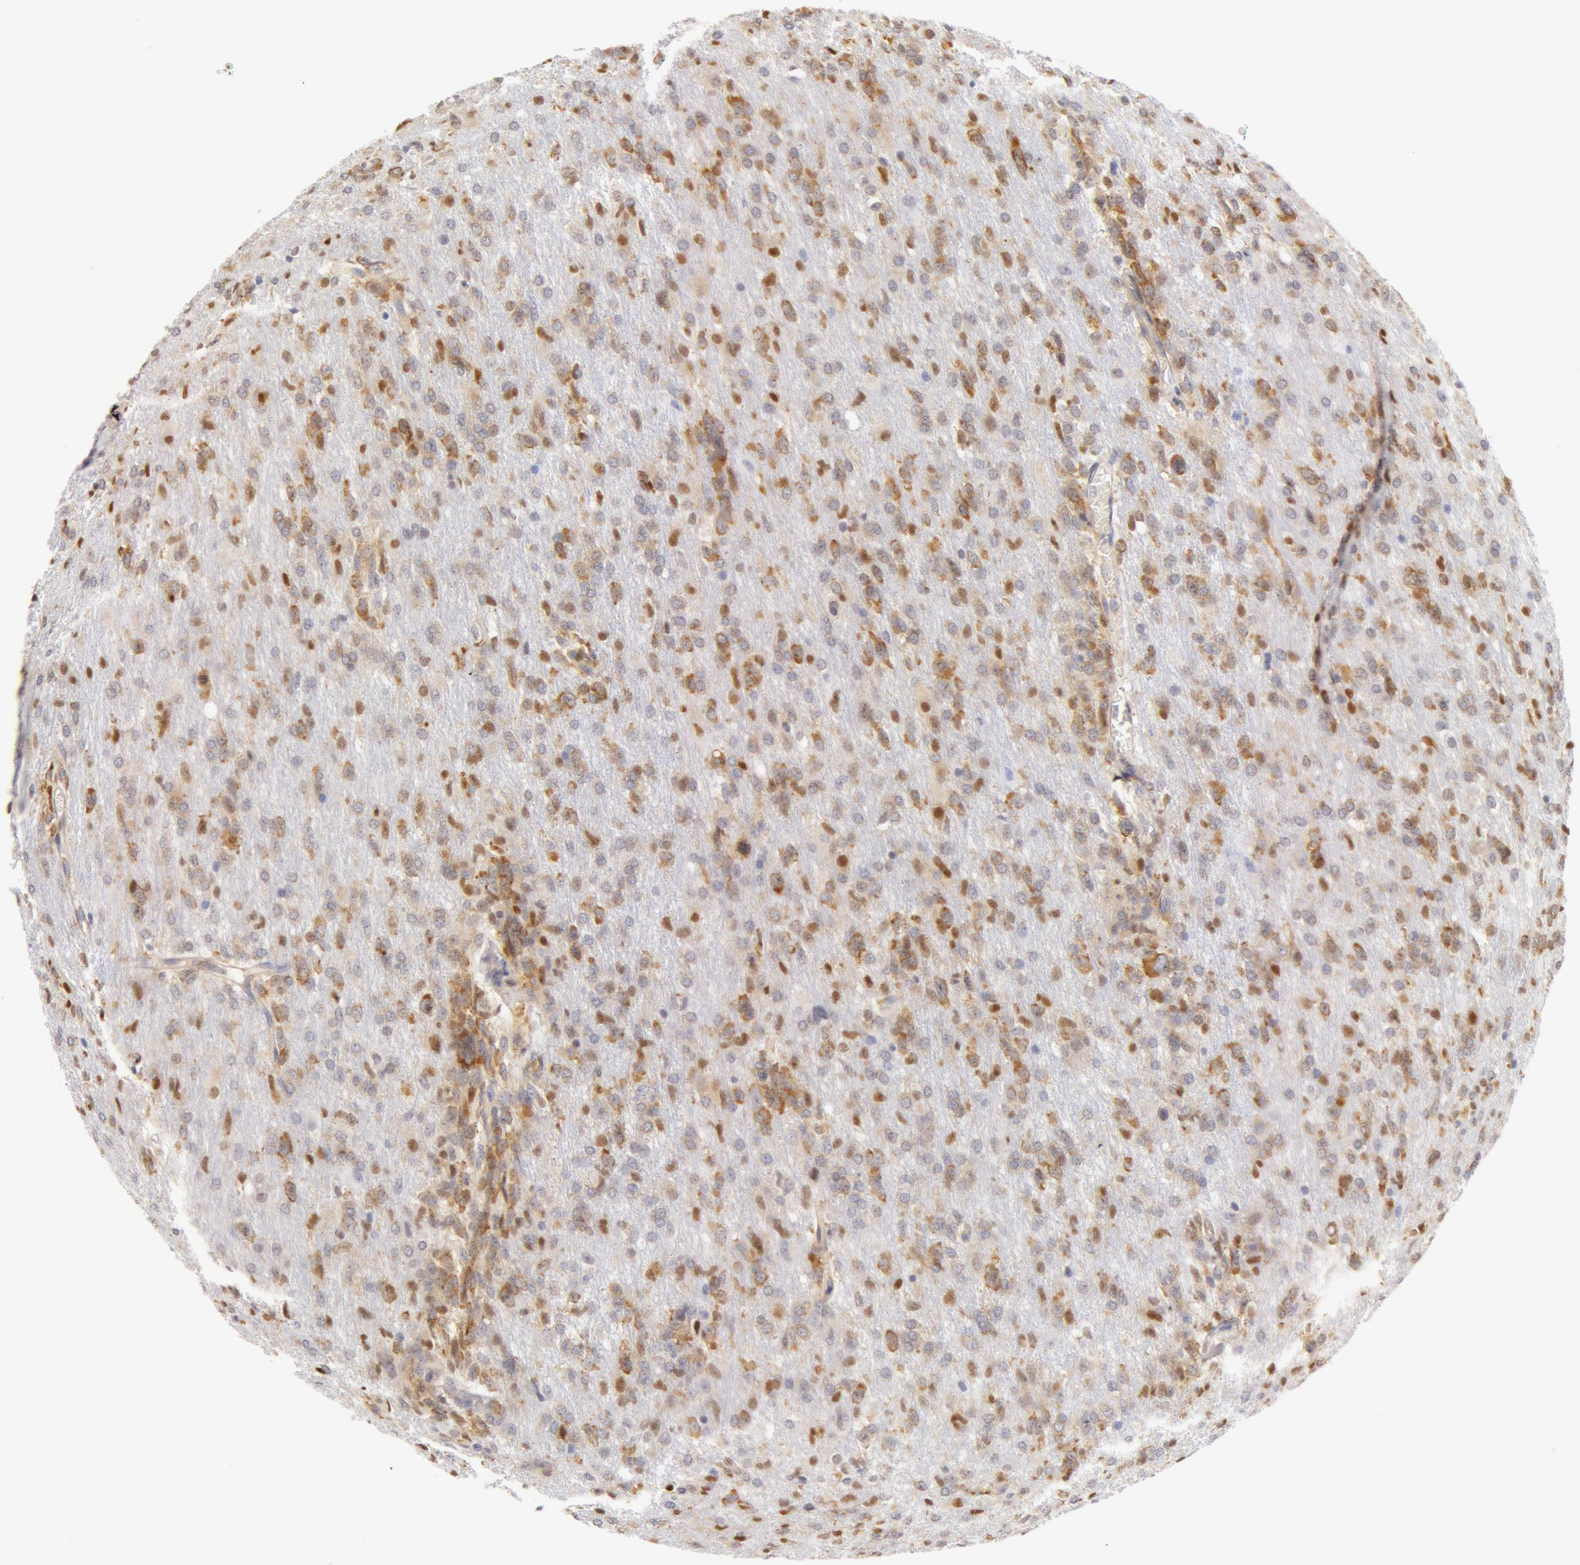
{"staining": {"intensity": "negative", "quantity": "none", "location": "none"}, "tissue": "glioma", "cell_type": "Tumor cells", "image_type": "cancer", "snomed": [{"axis": "morphology", "description": "Glioma, malignant, High grade"}, {"axis": "topography", "description": "Brain"}], "caption": "Immunohistochemistry (IHC) micrograph of neoplastic tissue: glioma stained with DAB (3,3'-diaminobenzidine) exhibits no significant protein positivity in tumor cells.", "gene": "DDX3Y", "patient": {"sex": "male", "age": 68}}